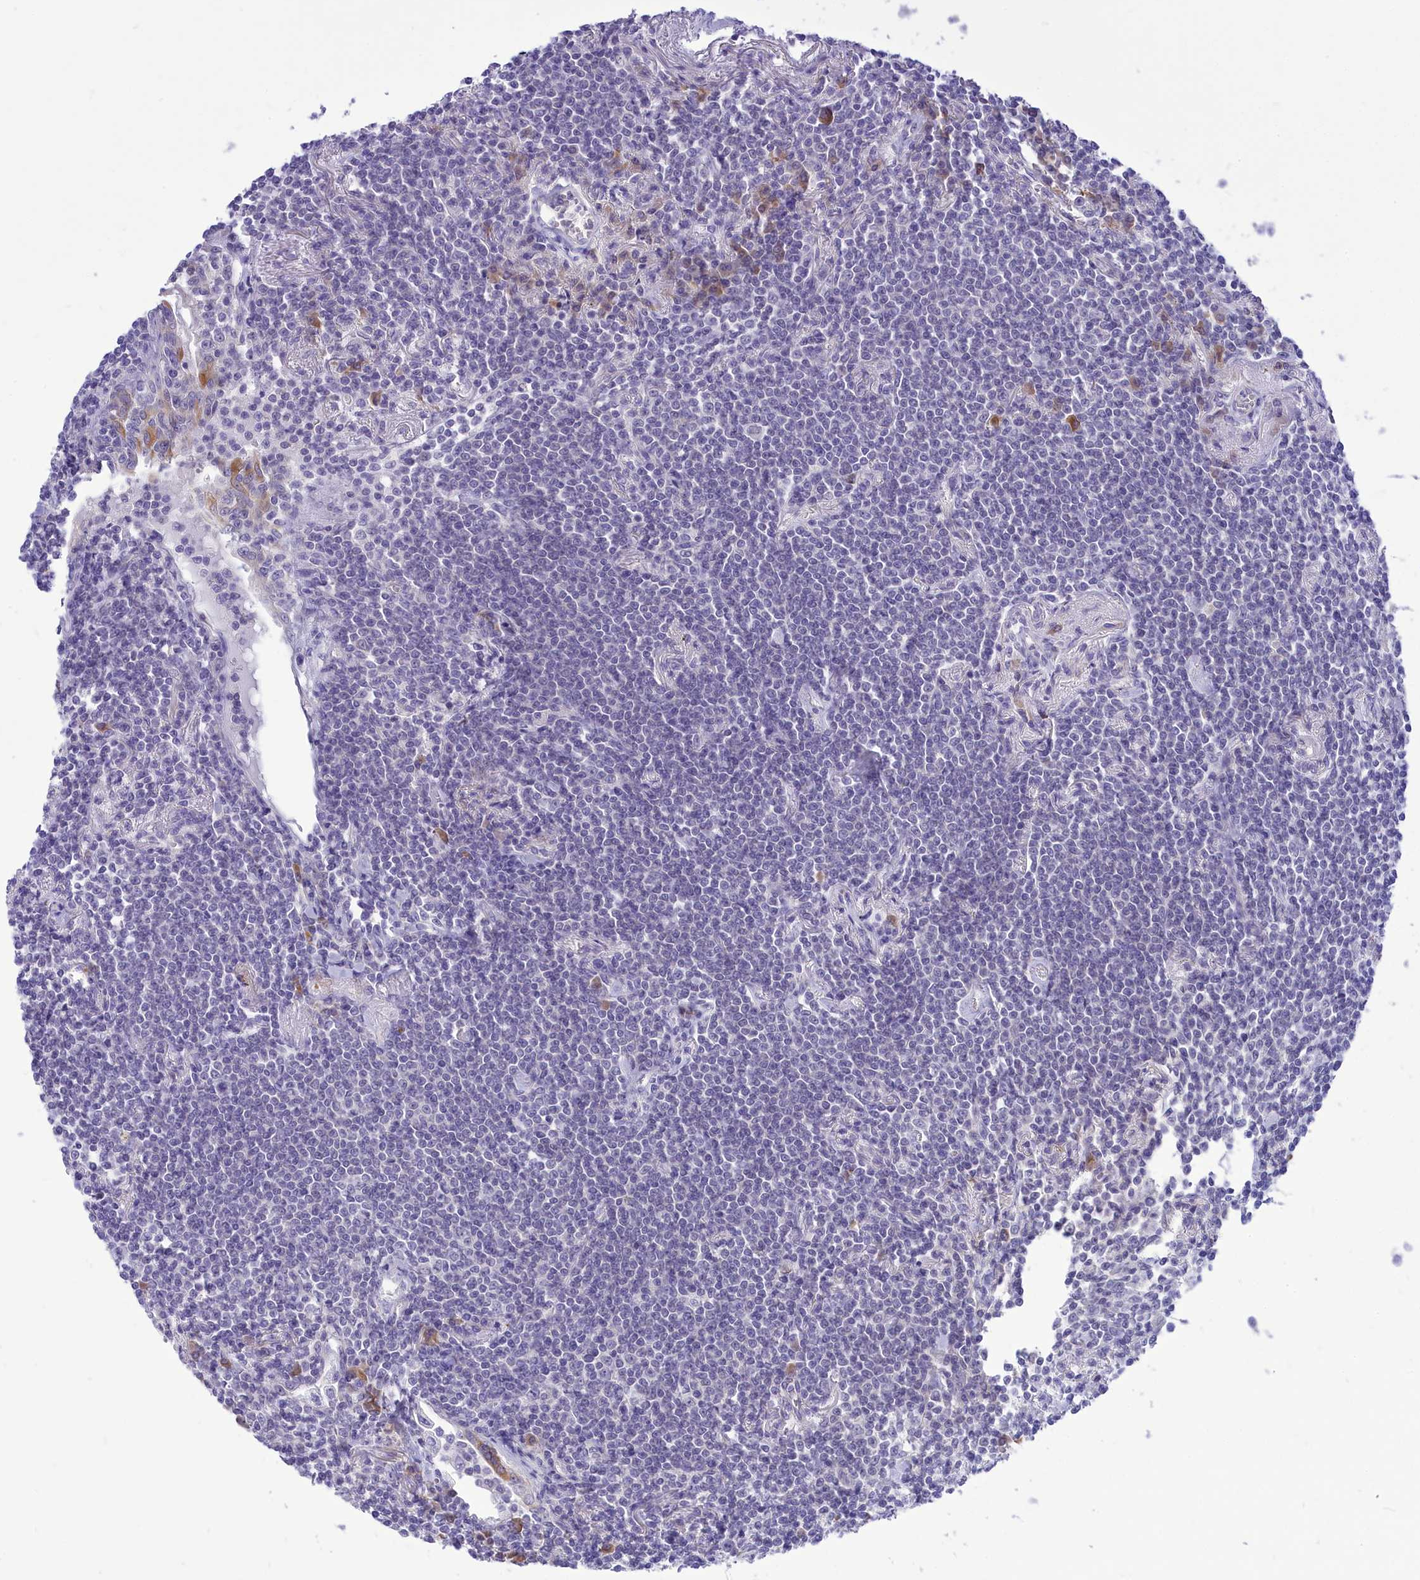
{"staining": {"intensity": "negative", "quantity": "none", "location": "none"}, "tissue": "lymphoma", "cell_type": "Tumor cells", "image_type": "cancer", "snomed": [{"axis": "morphology", "description": "Malignant lymphoma, non-Hodgkin's type, Low grade"}, {"axis": "topography", "description": "Lung"}], "caption": "DAB (3,3'-diaminobenzidine) immunohistochemical staining of lymphoma exhibits no significant expression in tumor cells.", "gene": "DCAF16", "patient": {"sex": "female", "age": 71}}